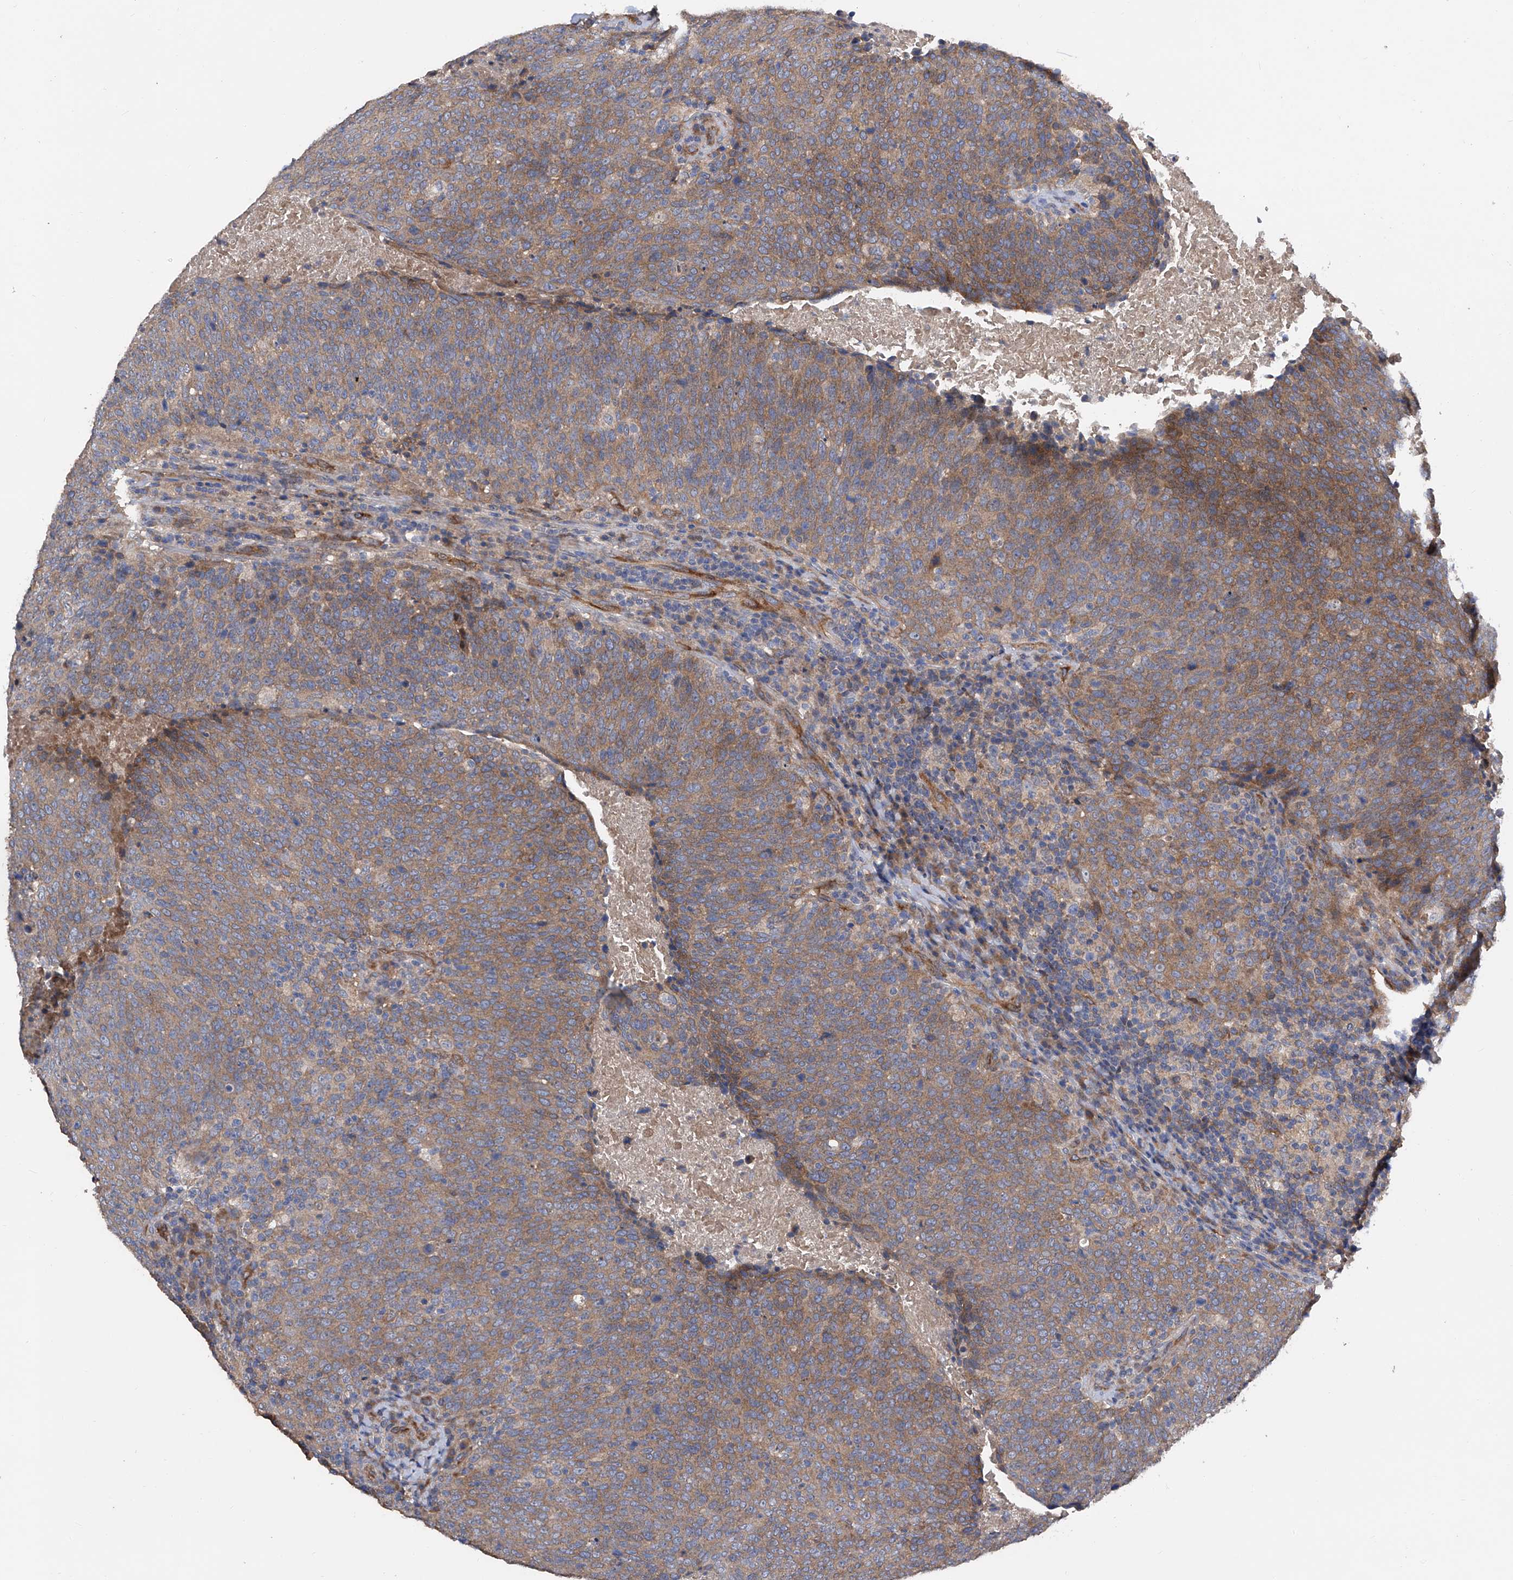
{"staining": {"intensity": "moderate", "quantity": ">75%", "location": "cytoplasmic/membranous"}, "tissue": "head and neck cancer", "cell_type": "Tumor cells", "image_type": "cancer", "snomed": [{"axis": "morphology", "description": "Squamous cell carcinoma, NOS"}, {"axis": "morphology", "description": "Squamous cell carcinoma, metastatic, NOS"}, {"axis": "topography", "description": "Lymph node"}, {"axis": "topography", "description": "Head-Neck"}], "caption": "This micrograph displays head and neck cancer (squamous cell carcinoma) stained with IHC to label a protein in brown. The cytoplasmic/membranous of tumor cells show moderate positivity for the protein. Nuclei are counter-stained blue.", "gene": "PTK2", "patient": {"sex": "male", "age": 62}}